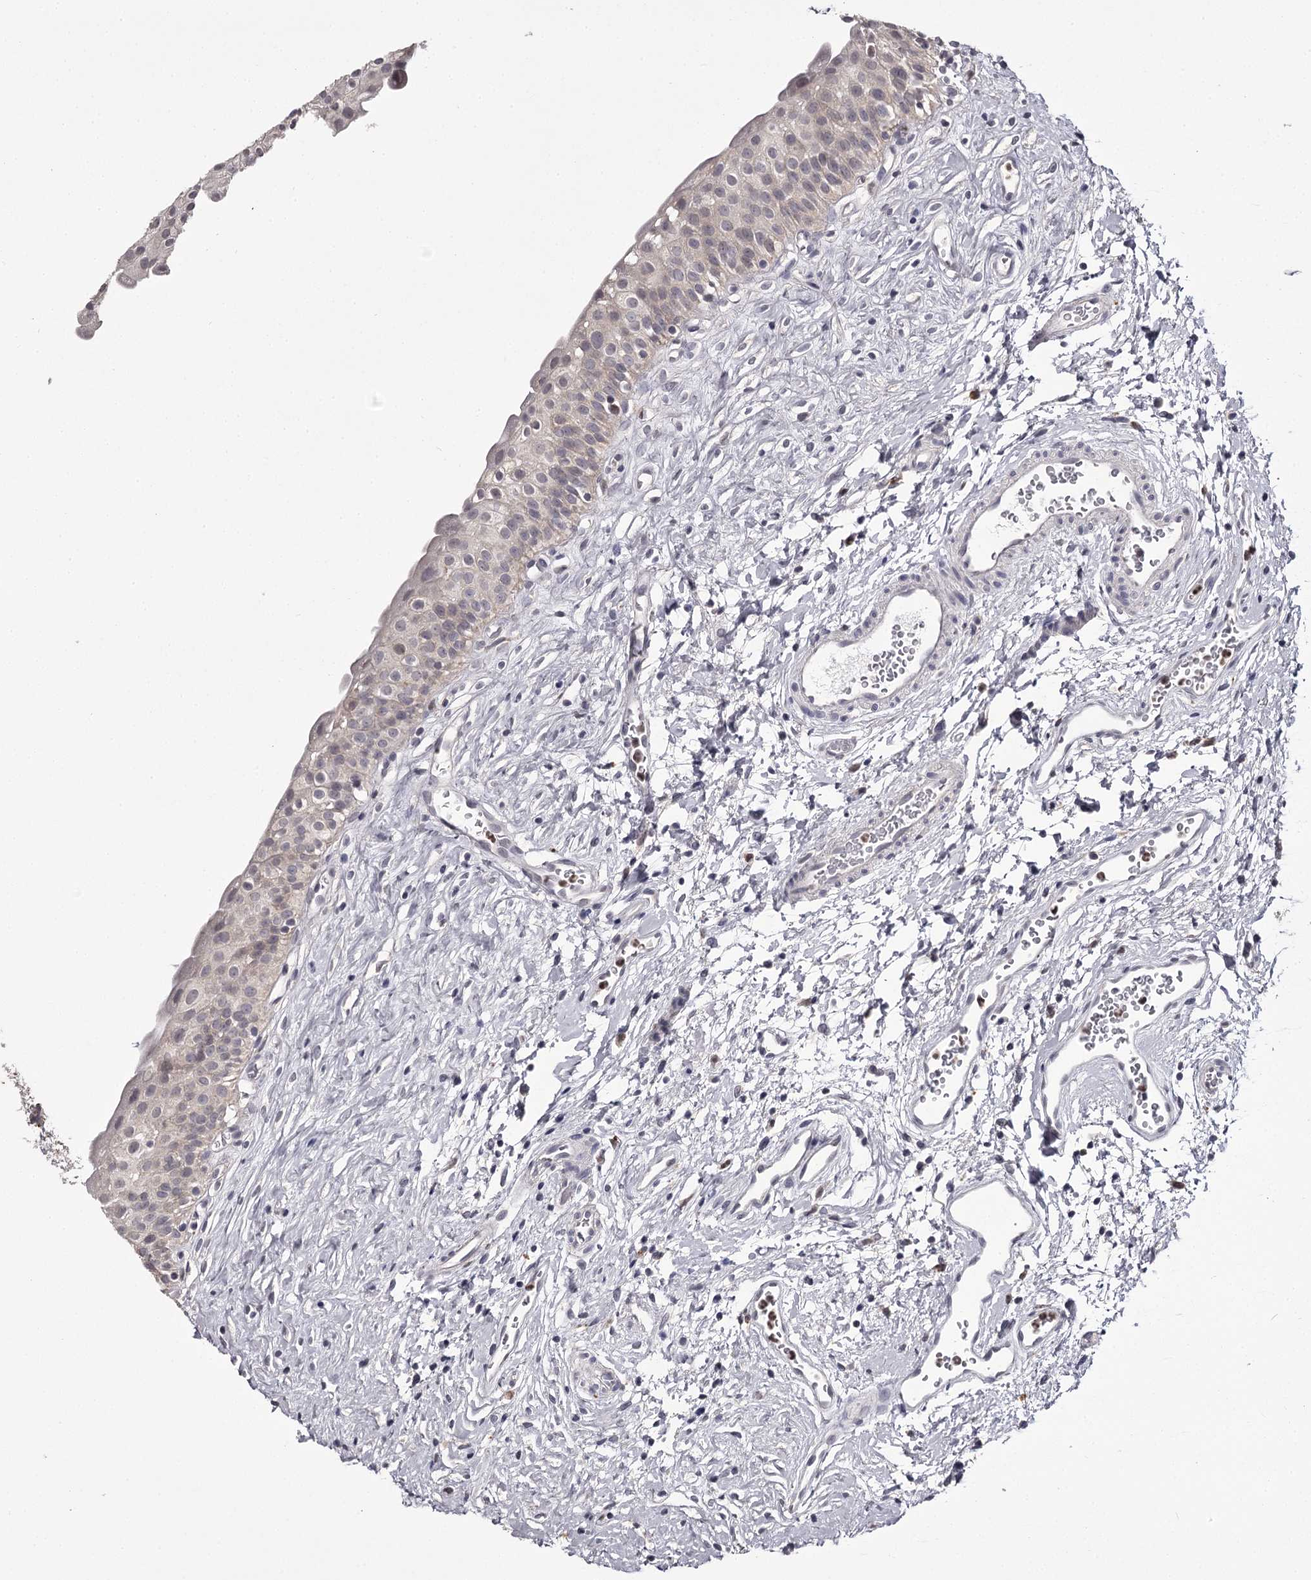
{"staining": {"intensity": "negative", "quantity": "none", "location": "none"}, "tissue": "urinary bladder", "cell_type": "Urothelial cells", "image_type": "normal", "snomed": [{"axis": "morphology", "description": "Normal tissue, NOS"}, {"axis": "topography", "description": "Urinary bladder"}], "caption": "Histopathology image shows no significant protein positivity in urothelial cells of benign urinary bladder. (Stains: DAB IHC with hematoxylin counter stain, Microscopy: brightfield microscopy at high magnification).", "gene": "SLC32A1", "patient": {"sex": "male", "age": 51}}